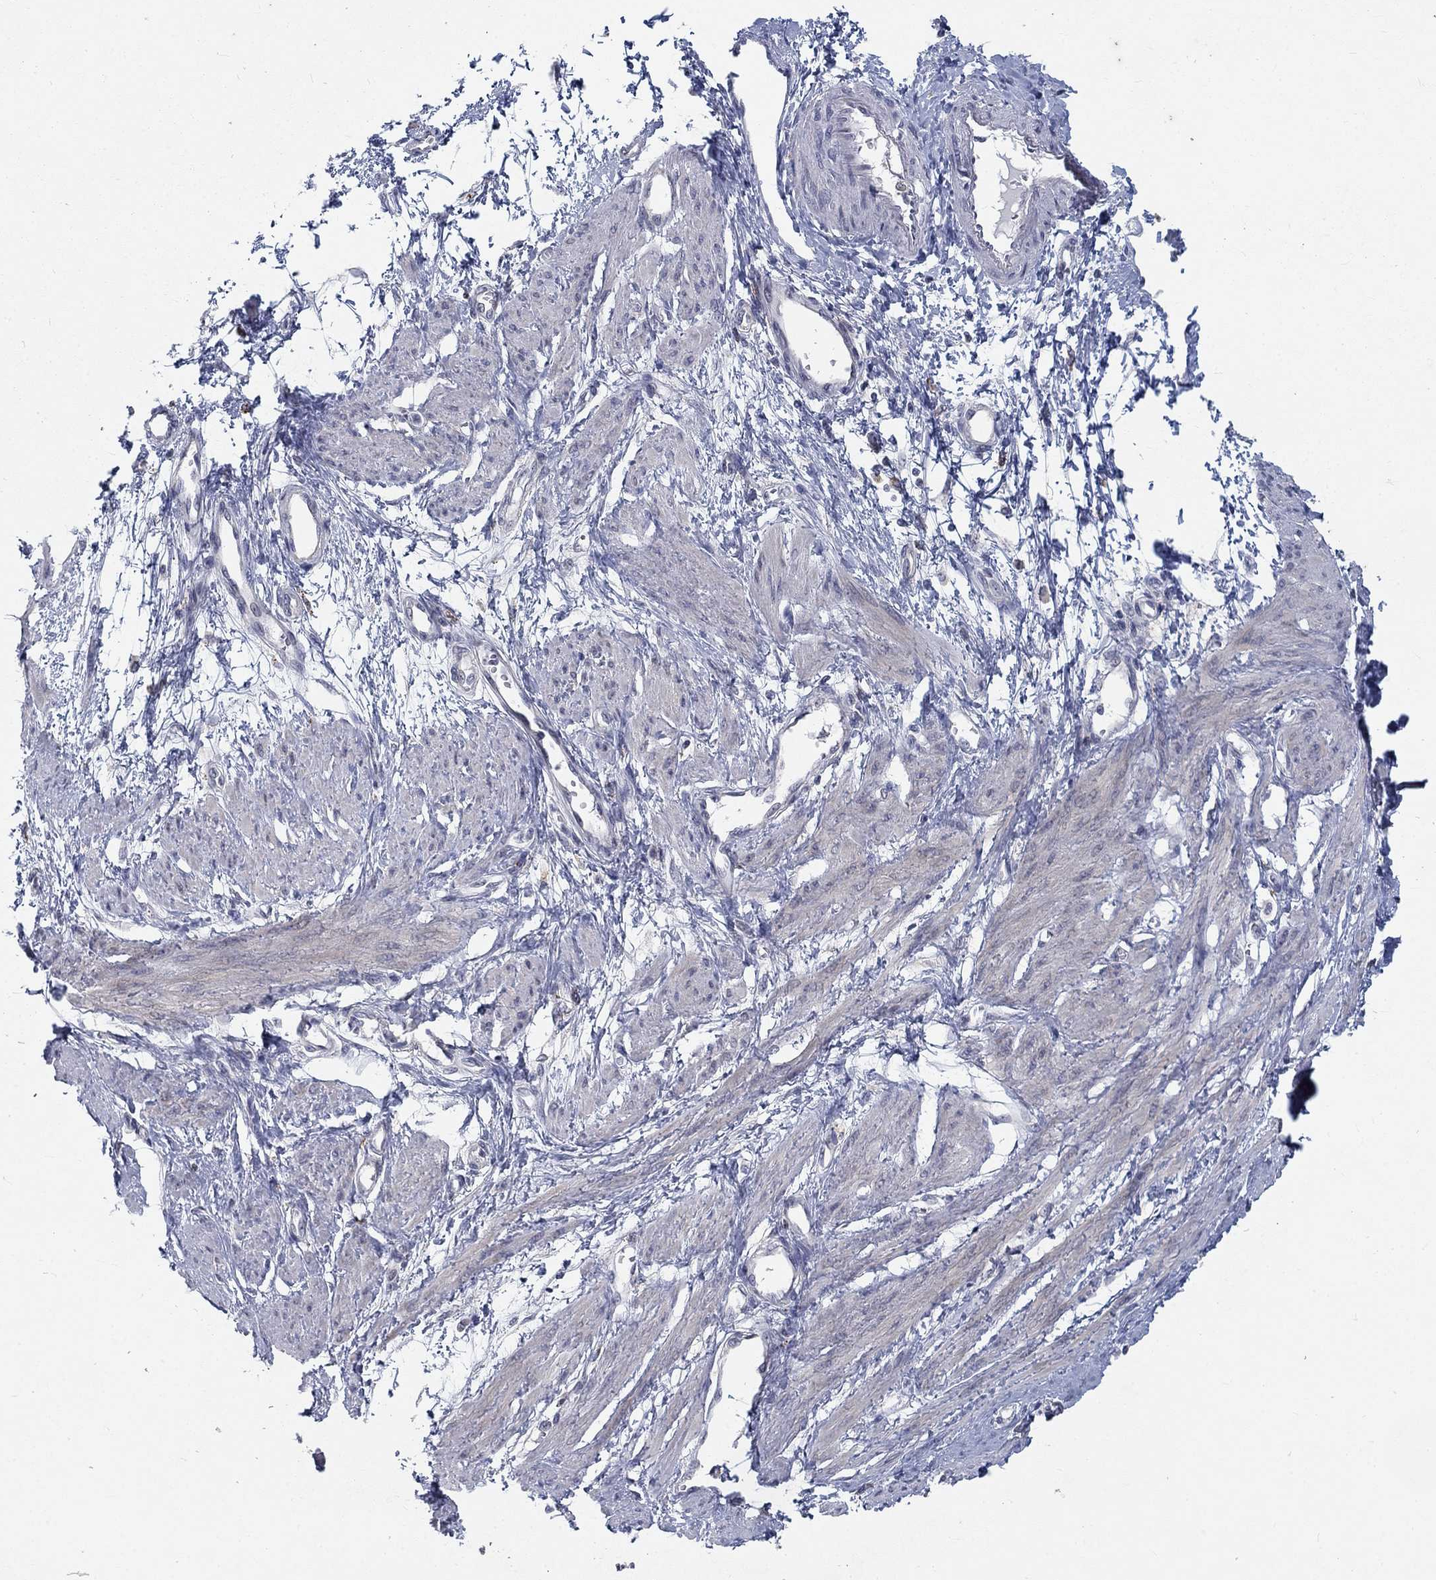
{"staining": {"intensity": "negative", "quantity": "none", "location": "none"}, "tissue": "smooth muscle", "cell_type": "Smooth muscle cells", "image_type": "normal", "snomed": [{"axis": "morphology", "description": "Normal tissue, NOS"}, {"axis": "topography", "description": "Smooth muscle"}, {"axis": "topography", "description": "Uterus"}], "caption": "The histopathology image exhibits no significant positivity in smooth muscle cells of smooth muscle. Nuclei are stained in blue.", "gene": "MTSS2", "patient": {"sex": "female", "age": 39}}